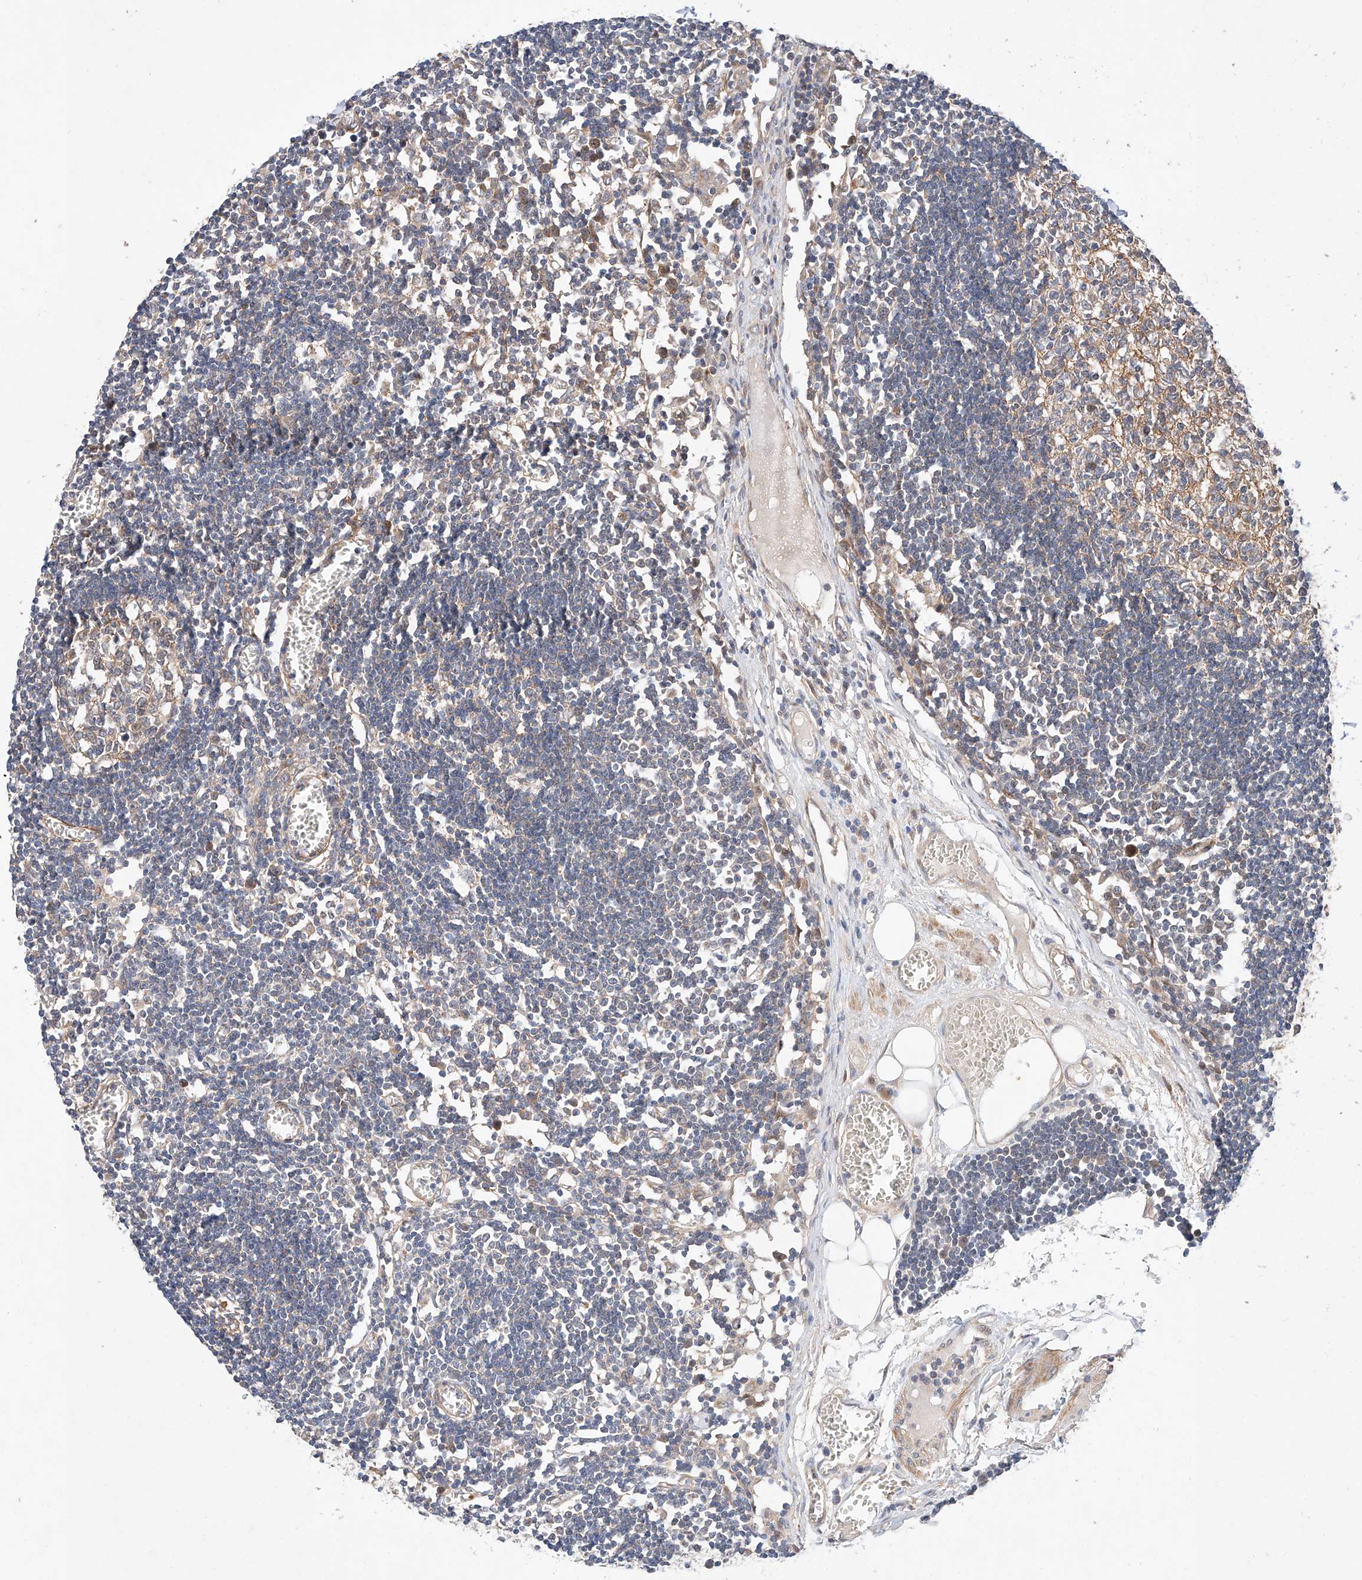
{"staining": {"intensity": "negative", "quantity": "none", "location": "none"}, "tissue": "lymph node", "cell_type": "Germinal center cells", "image_type": "normal", "snomed": [{"axis": "morphology", "description": "Normal tissue, NOS"}, {"axis": "topography", "description": "Lymph node"}], "caption": "High power microscopy micrograph of an immunohistochemistry photomicrograph of unremarkable lymph node, revealing no significant positivity in germinal center cells.", "gene": "RAB23", "patient": {"sex": "female", "age": 11}}